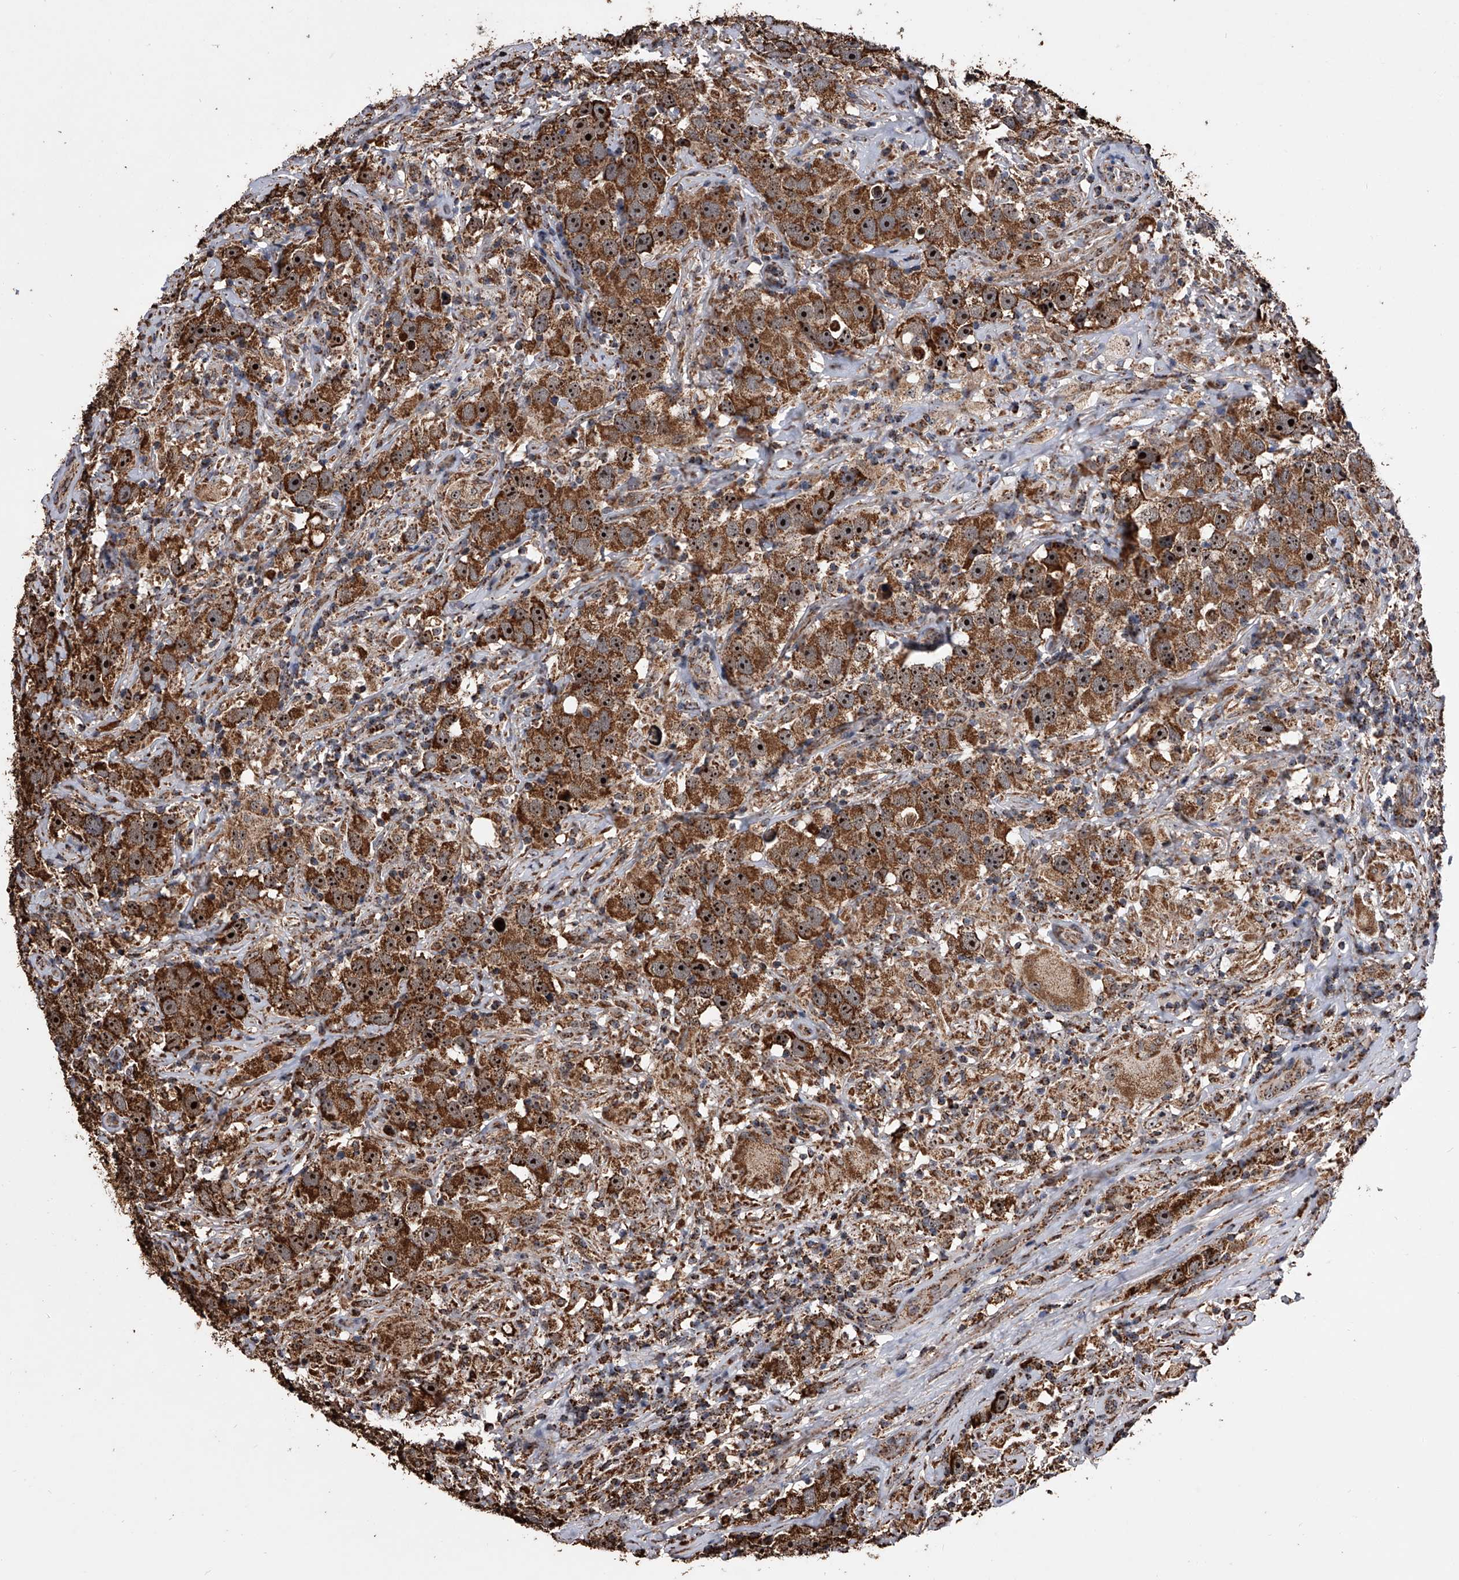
{"staining": {"intensity": "strong", "quantity": ">75%", "location": "cytoplasmic/membranous,nuclear"}, "tissue": "testis cancer", "cell_type": "Tumor cells", "image_type": "cancer", "snomed": [{"axis": "morphology", "description": "Seminoma, NOS"}, {"axis": "topography", "description": "Testis"}], "caption": "Immunohistochemical staining of human testis cancer (seminoma) shows high levels of strong cytoplasmic/membranous and nuclear positivity in about >75% of tumor cells.", "gene": "SMPDL3A", "patient": {"sex": "male", "age": 49}}